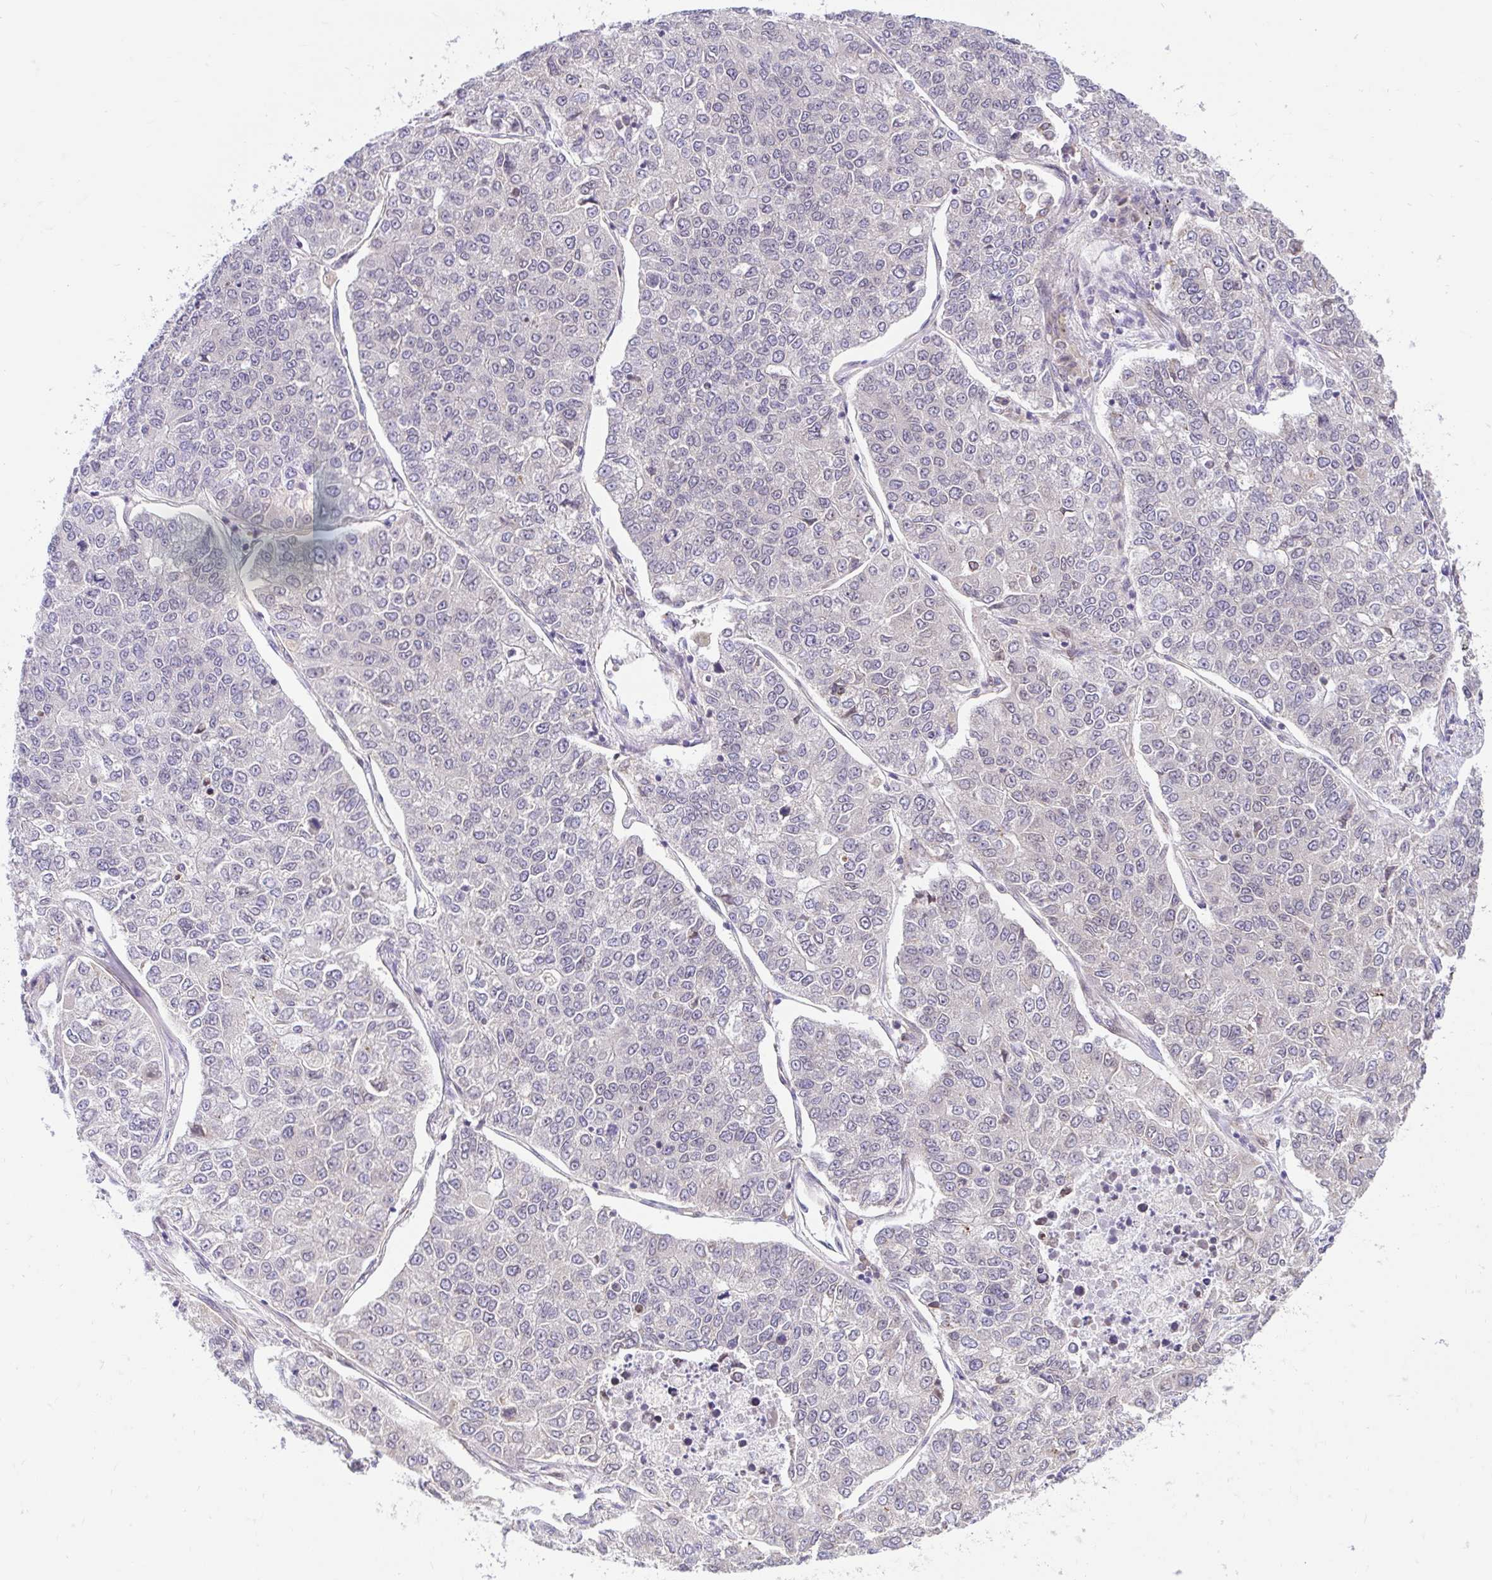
{"staining": {"intensity": "negative", "quantity": "none", "location": "none"}, "tissue": "lung cancer", "cell_type": "Tumor cells", "image_type": "cancer", "snomed": [{"axis": "morphology", "description": "Adenocarcinoma, NOS"}, {"axis": "topography", "description": "Lung"}], "caption": "Adenocarcinoma (lung) stained for a protein using immunohistochemistry reveals no positivity tumor cells.", "gene": "NT5C1B", "patient": {"sex": "male", "age": 49}}